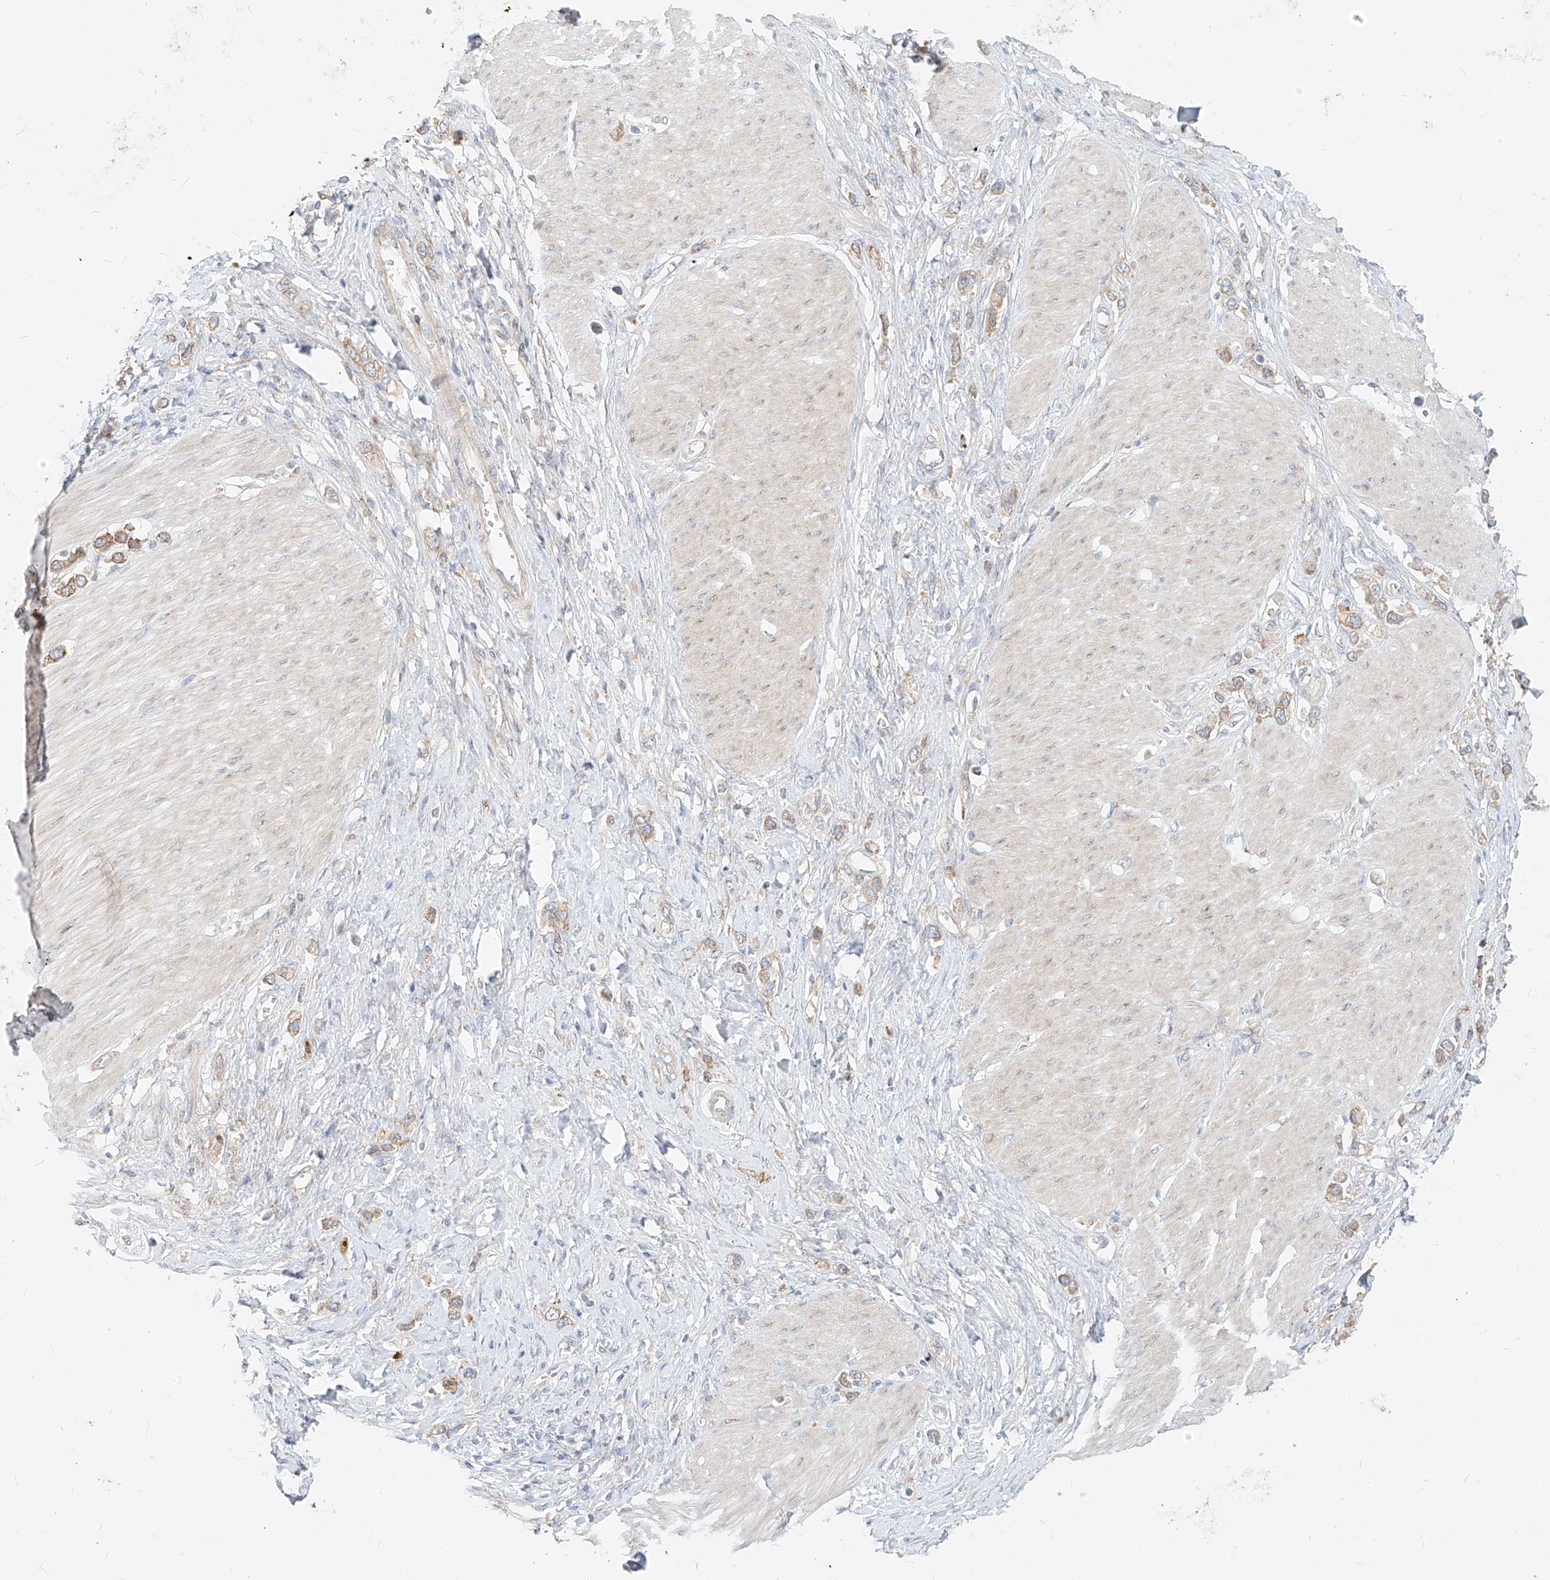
{"staining": {"intensity": "weak", "quantity": ">75%", "location": "cytoplasmic/membranous"}, "tissue": "stomach cancer", "cell_type": "Tumor cells", "image_type": "cancer", "snomed": [{"axis": "morphology", "description": "Normal tissue, NOS"}, {"axis": "morphology", "description": "Adenocarcinoma, NOS"}, {"axis": "topography", "description": "Stomach, upper"}, {"axis": "topography", "description": "Stomach"}], "caption": "This micrograph demonstrates immunohistochemistry (IHC) staining of human adenocarcinoma (stomach), with low weak cytoplasmic/membranous staining in approximately >75% of tumor cells.", "gene": "STT3A", "patient": {"sex": "female", "age": 65}}